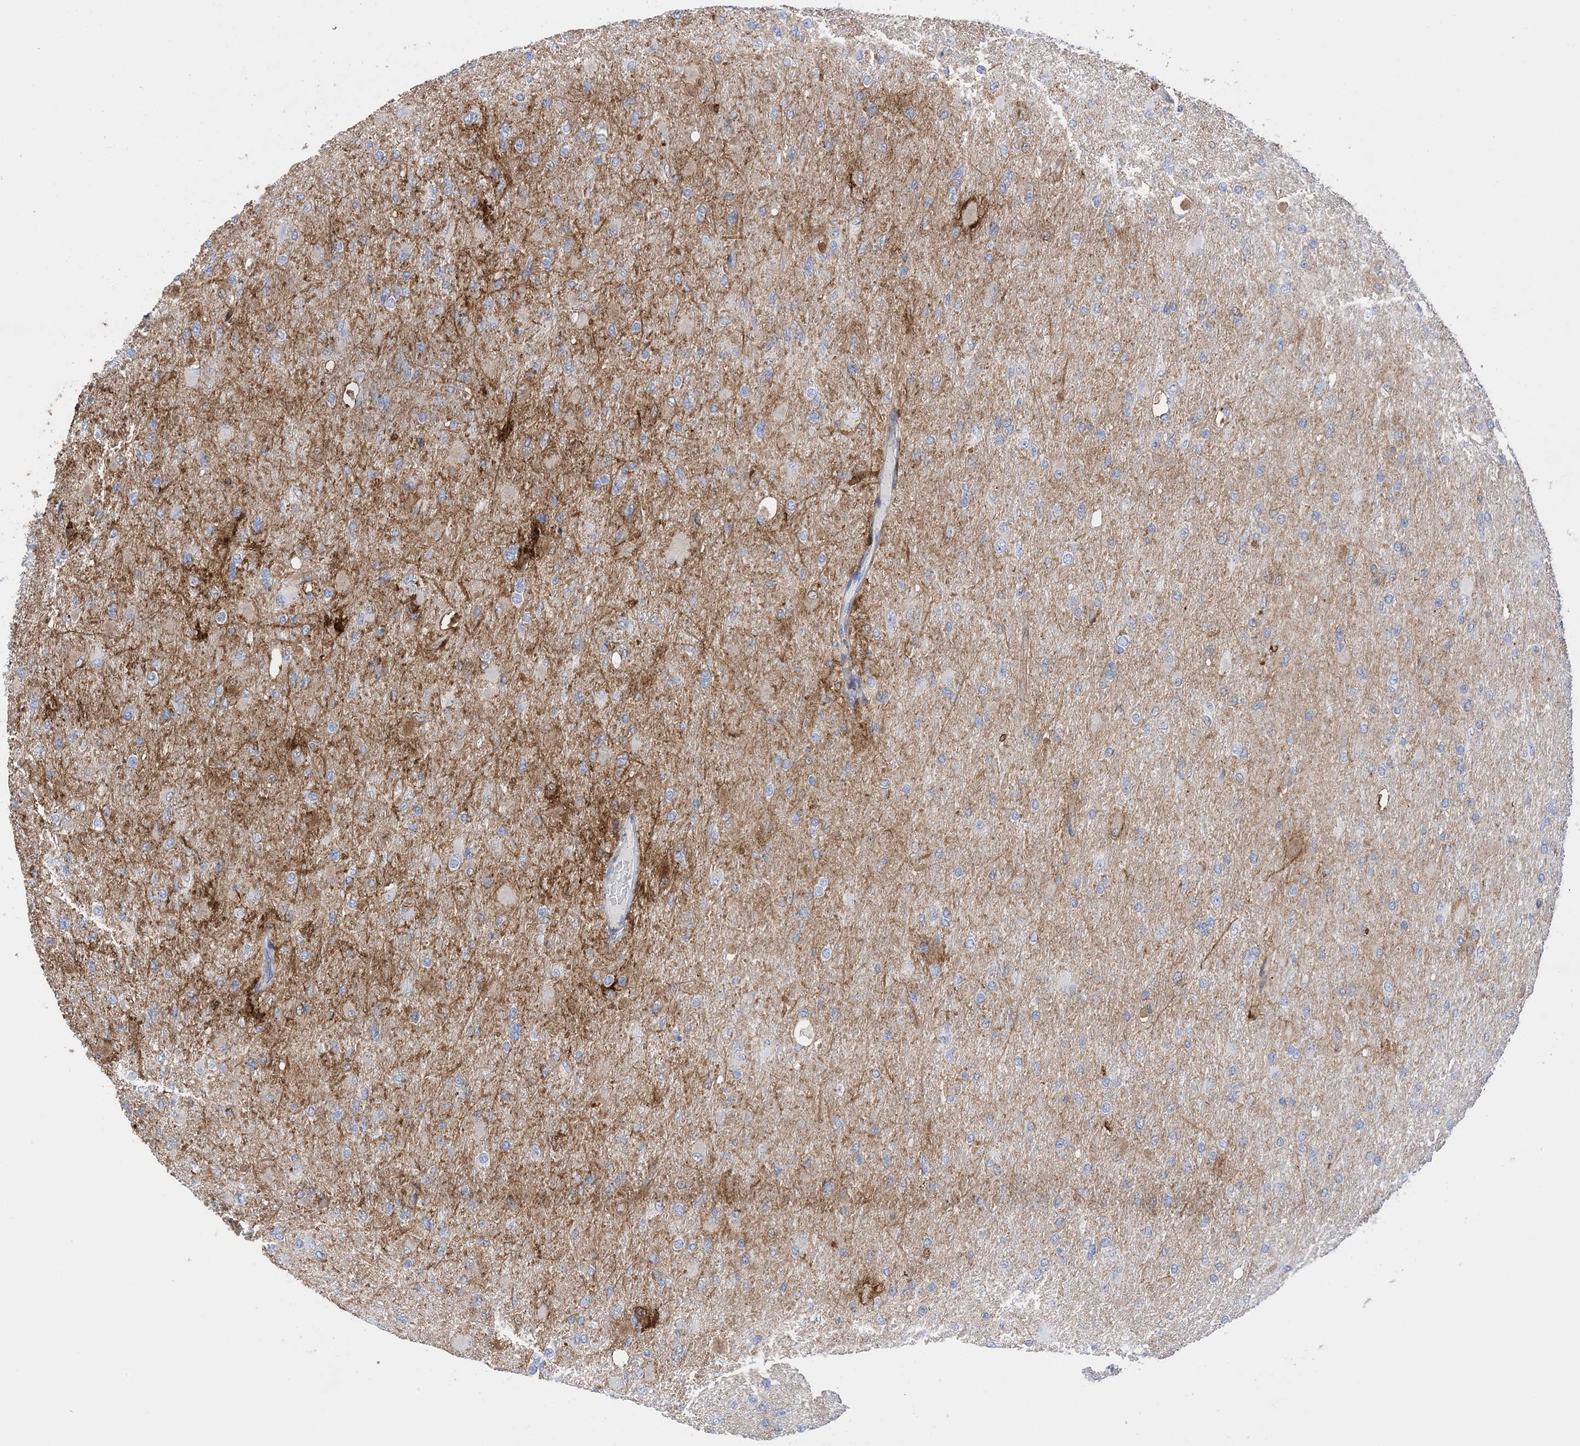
{"staining": {"intensity": "negative", "quantity": "none", "location": "none"}, "tissue": "glioma", "cell_type": "Tumor cells", "image_type": "cancer", "snomed": [{"axis": "morphology", "description": "Glioma, malignant, High grade"}, {"axis": "topography", "description": "Cerebral cortex"}], "caption": "Immunohistochemical staining of human glioma demonstrates no significant staining in tumor cells.", "gene": "ANXA1", "patient": {"sex": "female", "age": 36}}